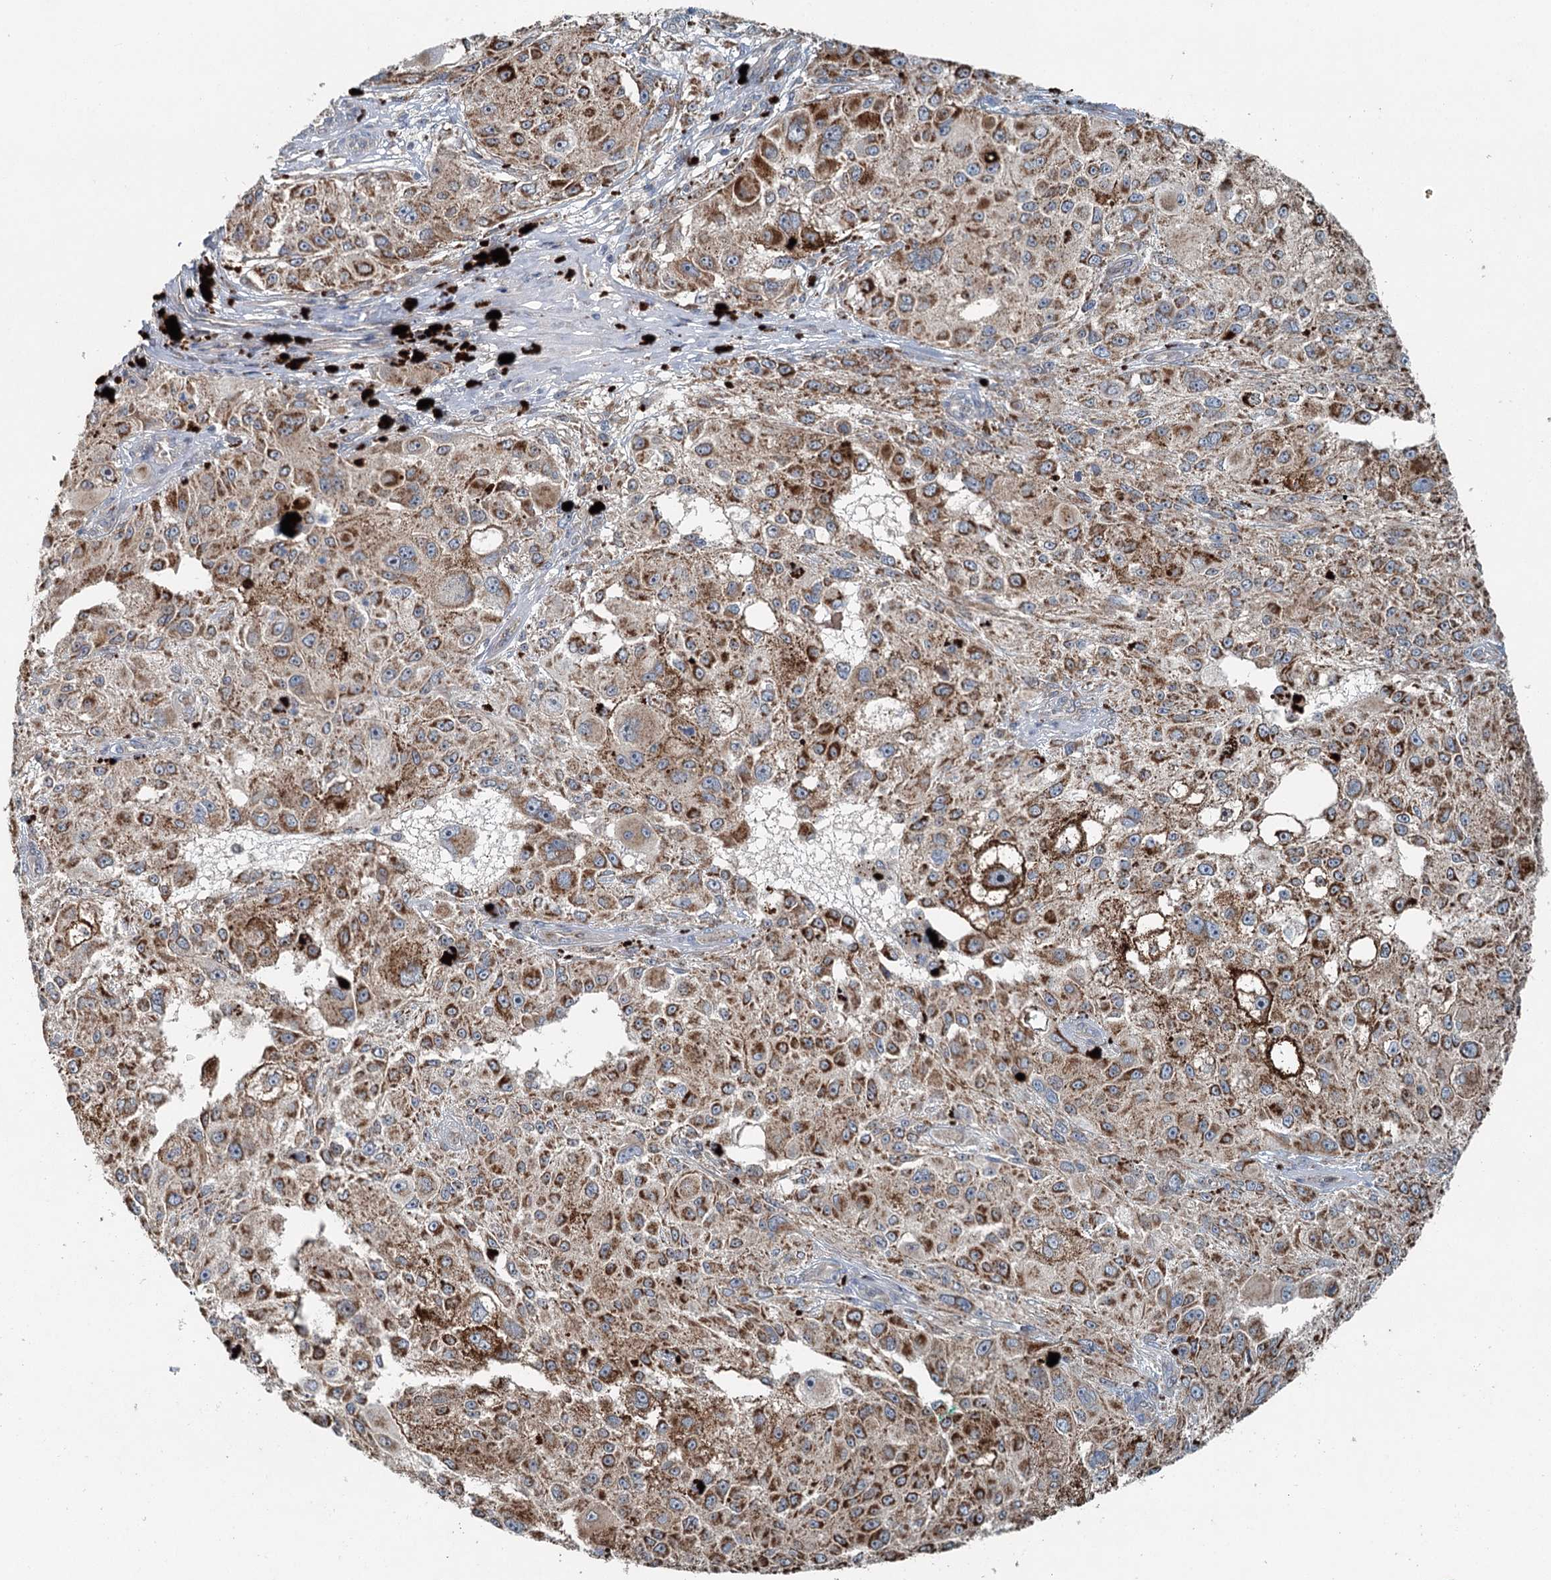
{"staining": {"intensity": "moderate", "quantity": ">75%", "location": "cytoplasmic/membranous"}, "tissue": "melanoma", "cell_type": "Tumor cells", "image_type": "cancer", "snomed": [{"axis": "morphology", "description": "Necrosis, NOS"}, {"axis": "morphology", "description": "Malignant melanoma, NOS"}, {"axis": "topography", "description": "Skin"}], "caption": "A histopathology image of human malignant melanoma stained for a protein displays moderate cytoplasmic/membranous brown staining in tumor cells. The protein is stained brown, and the nuclei are stained in blue (DAB IHC with brightfield microscopy, high magnification).", "gene": "CHCHD5", "patient": {"sex": "female", "age": 87}}